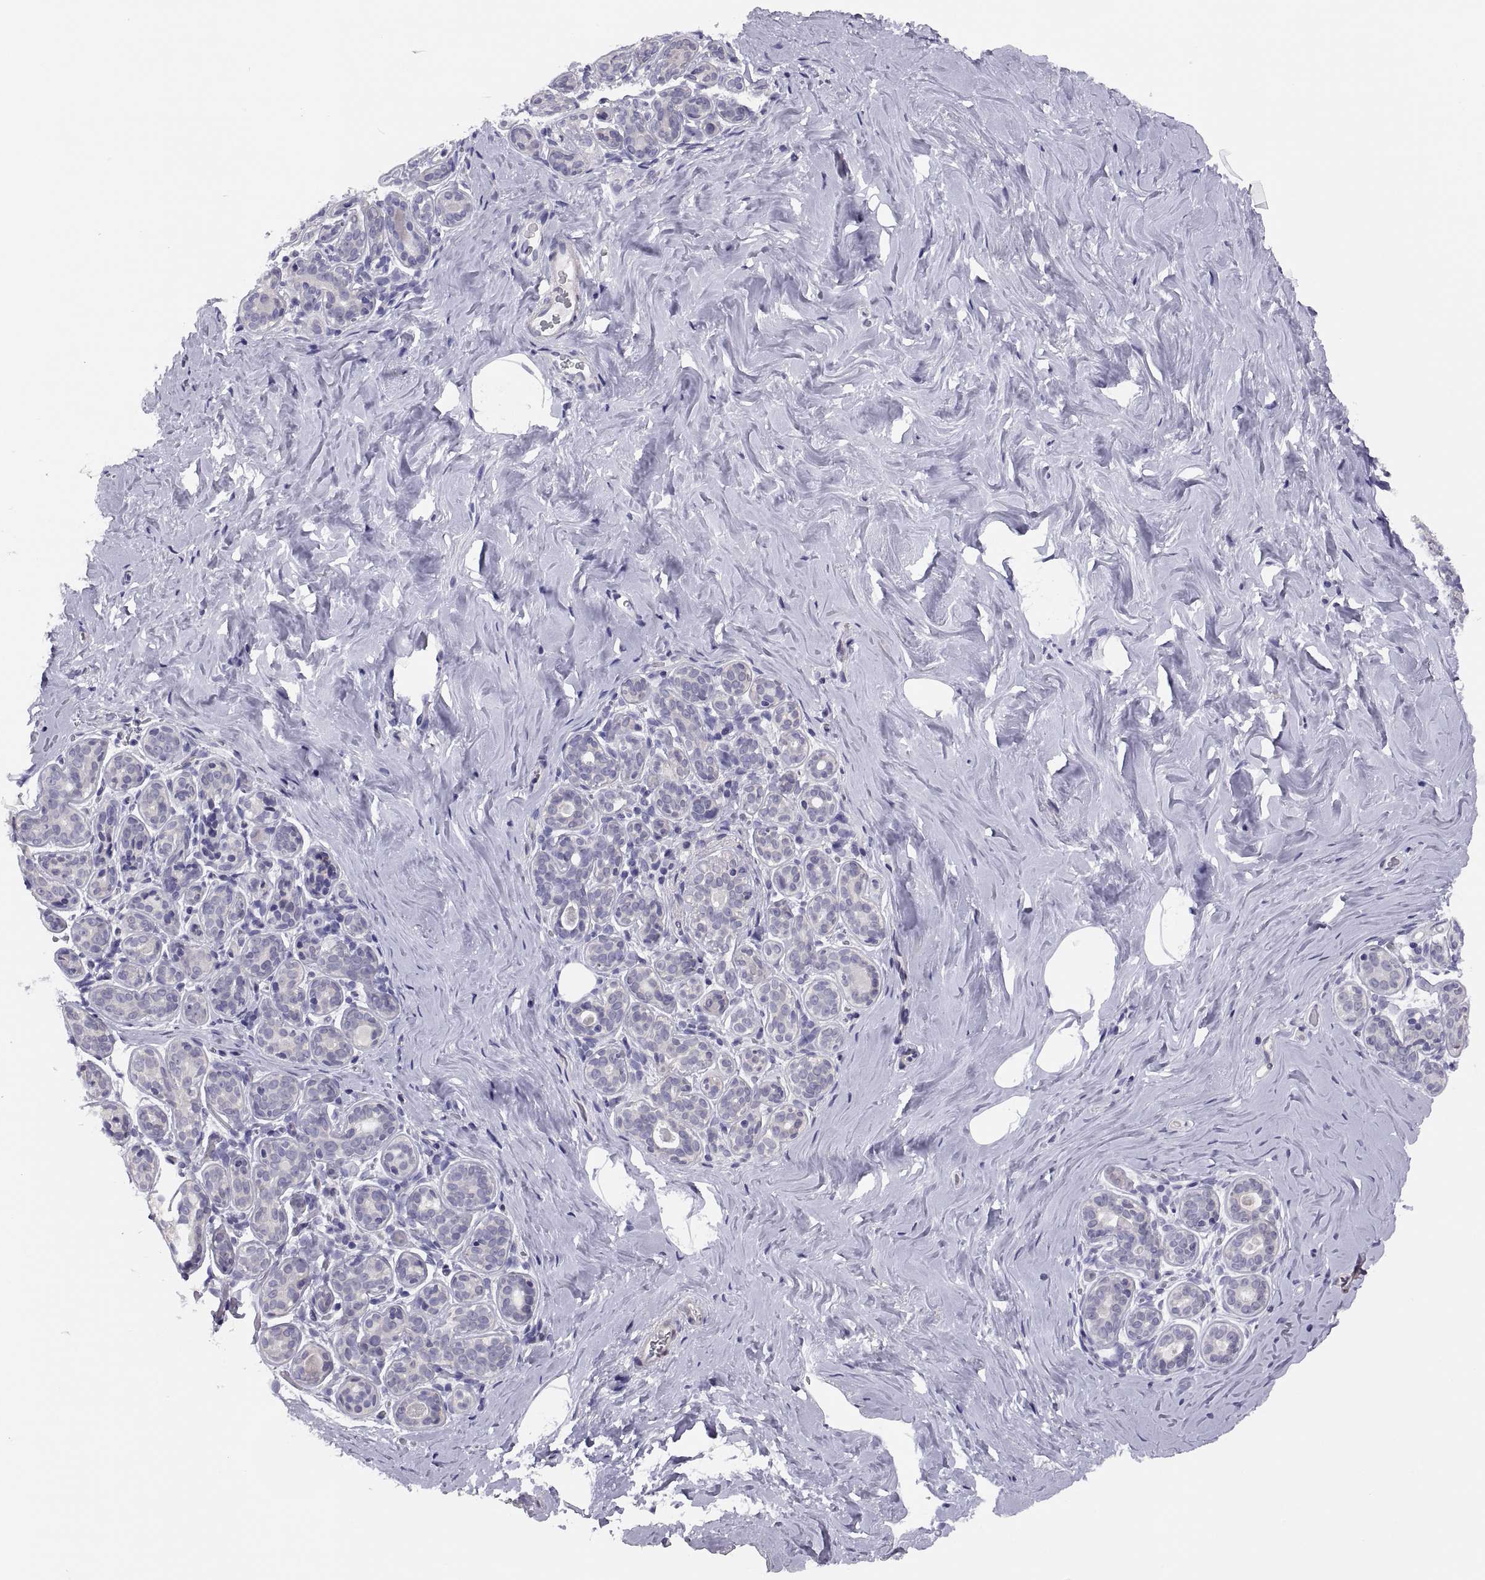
{"staining": {"intensity": "negative", "quantity": "none", "location": "none"}, "tissue": "breast", "cell_type": "Adipocytes", "image_type": "normal", "snomed": [{"axis": "morphology", "description": "Normal tissue, NOS"}, {"axis": "topography", "description": "Skin"}, {"axis": "topography", "description": "Breast"}], "caption": "The photomicrograph exhibits no significant positivity in adipocytes of breast. The staining was performed using DAB (3,3'-diaminobenzidine) to visualize the protein expression in brown, while the nuclei were stained in blue with hematoxylin (Magnification: 20x).", "gene": "STRC", "patient": {"sex": "female", "age": 43}}